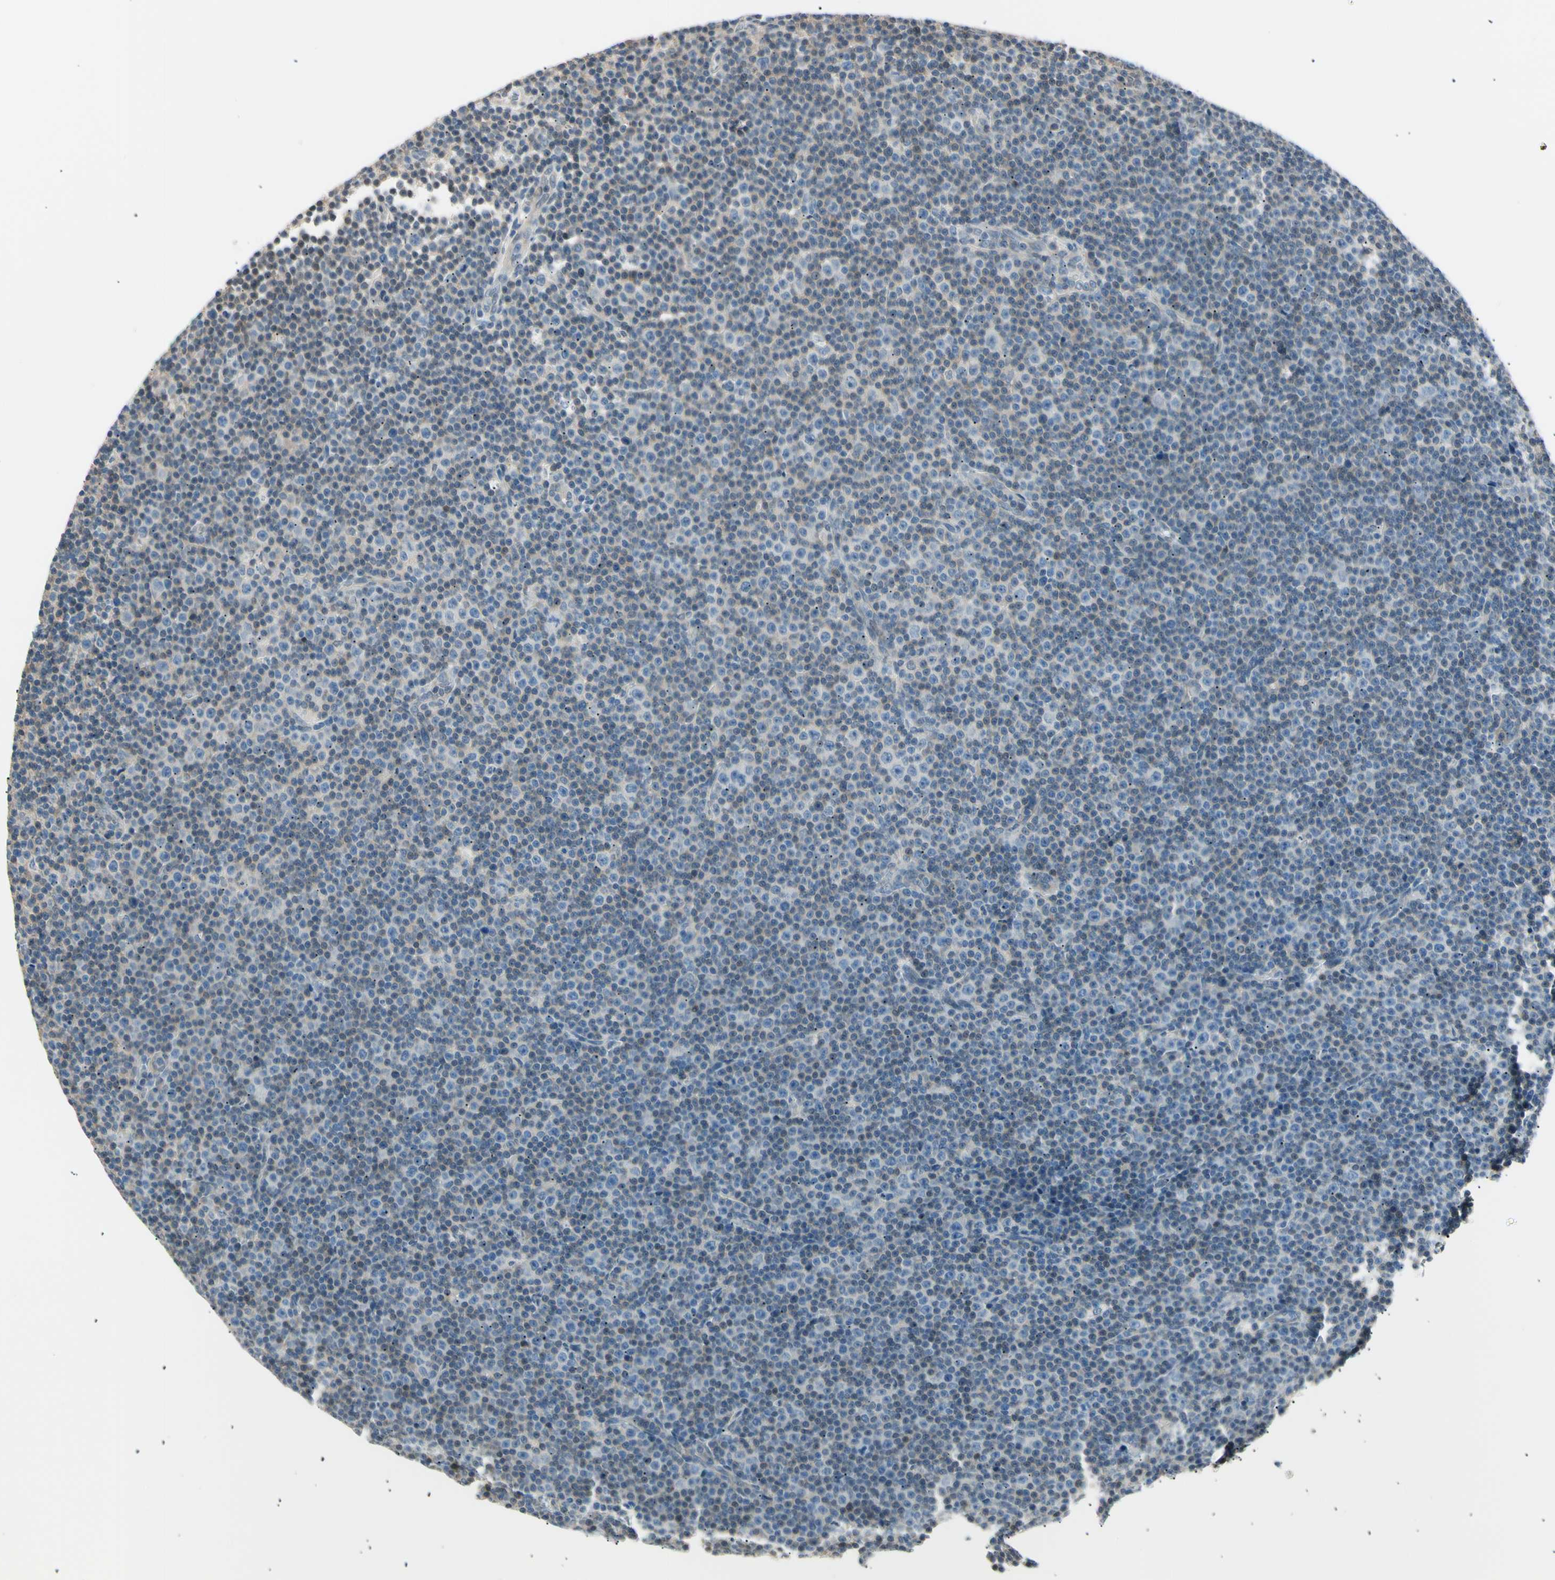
{"staining": {"intensity": "negative", "quantity": "none", "location": "none"}, "tissue": "lymphoma", "cell_type": "Tumor cells", "image_type": "cancer", "snomed": [{"axis": "morphology", "description": "Malignant lymphoma, non-Hodgkin's type, Low grade"}, {"axis": "topography", "description": "Lymph node"}], "caption": "IHC image of malignant lymphoma, non-Hodgkin's type (low-grade) stained for a protein (brown), which displays no staining in tumor cells.", "gene": "LHPP", "patient": {"sex": "female", "age": 67}}